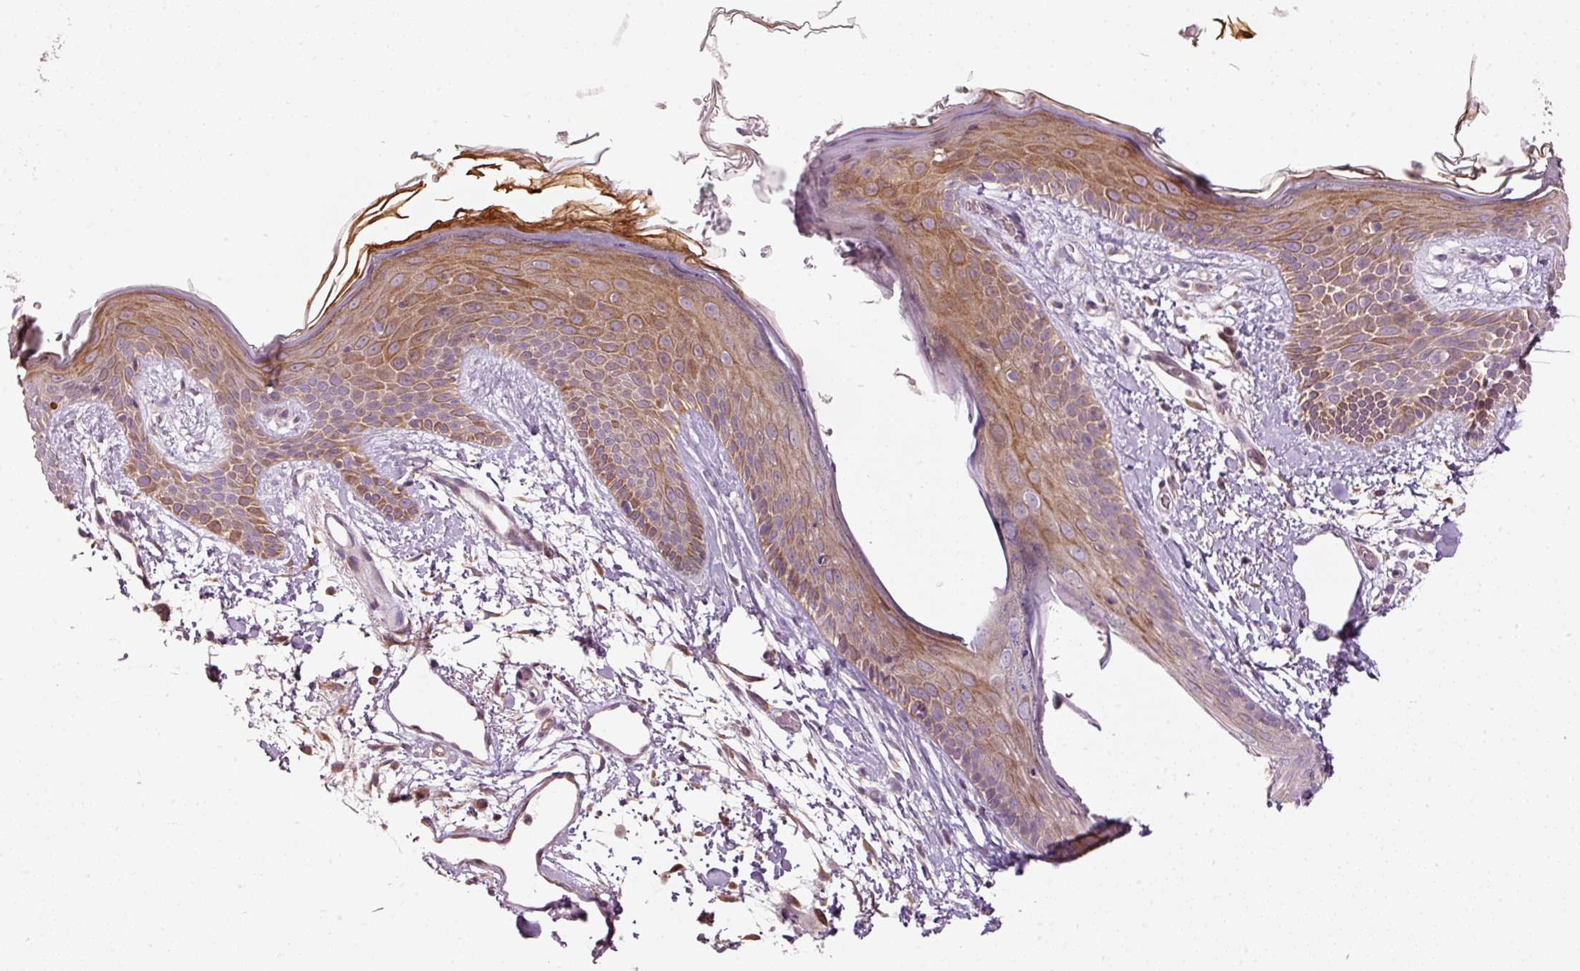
{"staining": {"intensity": "moderate", "quantity": ">75%", "location": "cytoplasmic/membranous"}, "tissue": "skin", "cell_type": "Fibroblasts", "image_type": "normal", "snomed": [{"axis": "morphology", "description": "Normal tissue, NOS"}, {"axis": "topography", "description": "Skin"}], "caption": "Immunohistochemistry of benign skin reveals medium levels of moderate cytoplasmic/membranous expression in about >75% of fibroblasts. The staining was performed using DAB, with brown indicating positive protein expression. Nuclei are stained blue with hematoxylin.", "gene": "MAP10", "patient": {"sex": "male", "age": 79}}